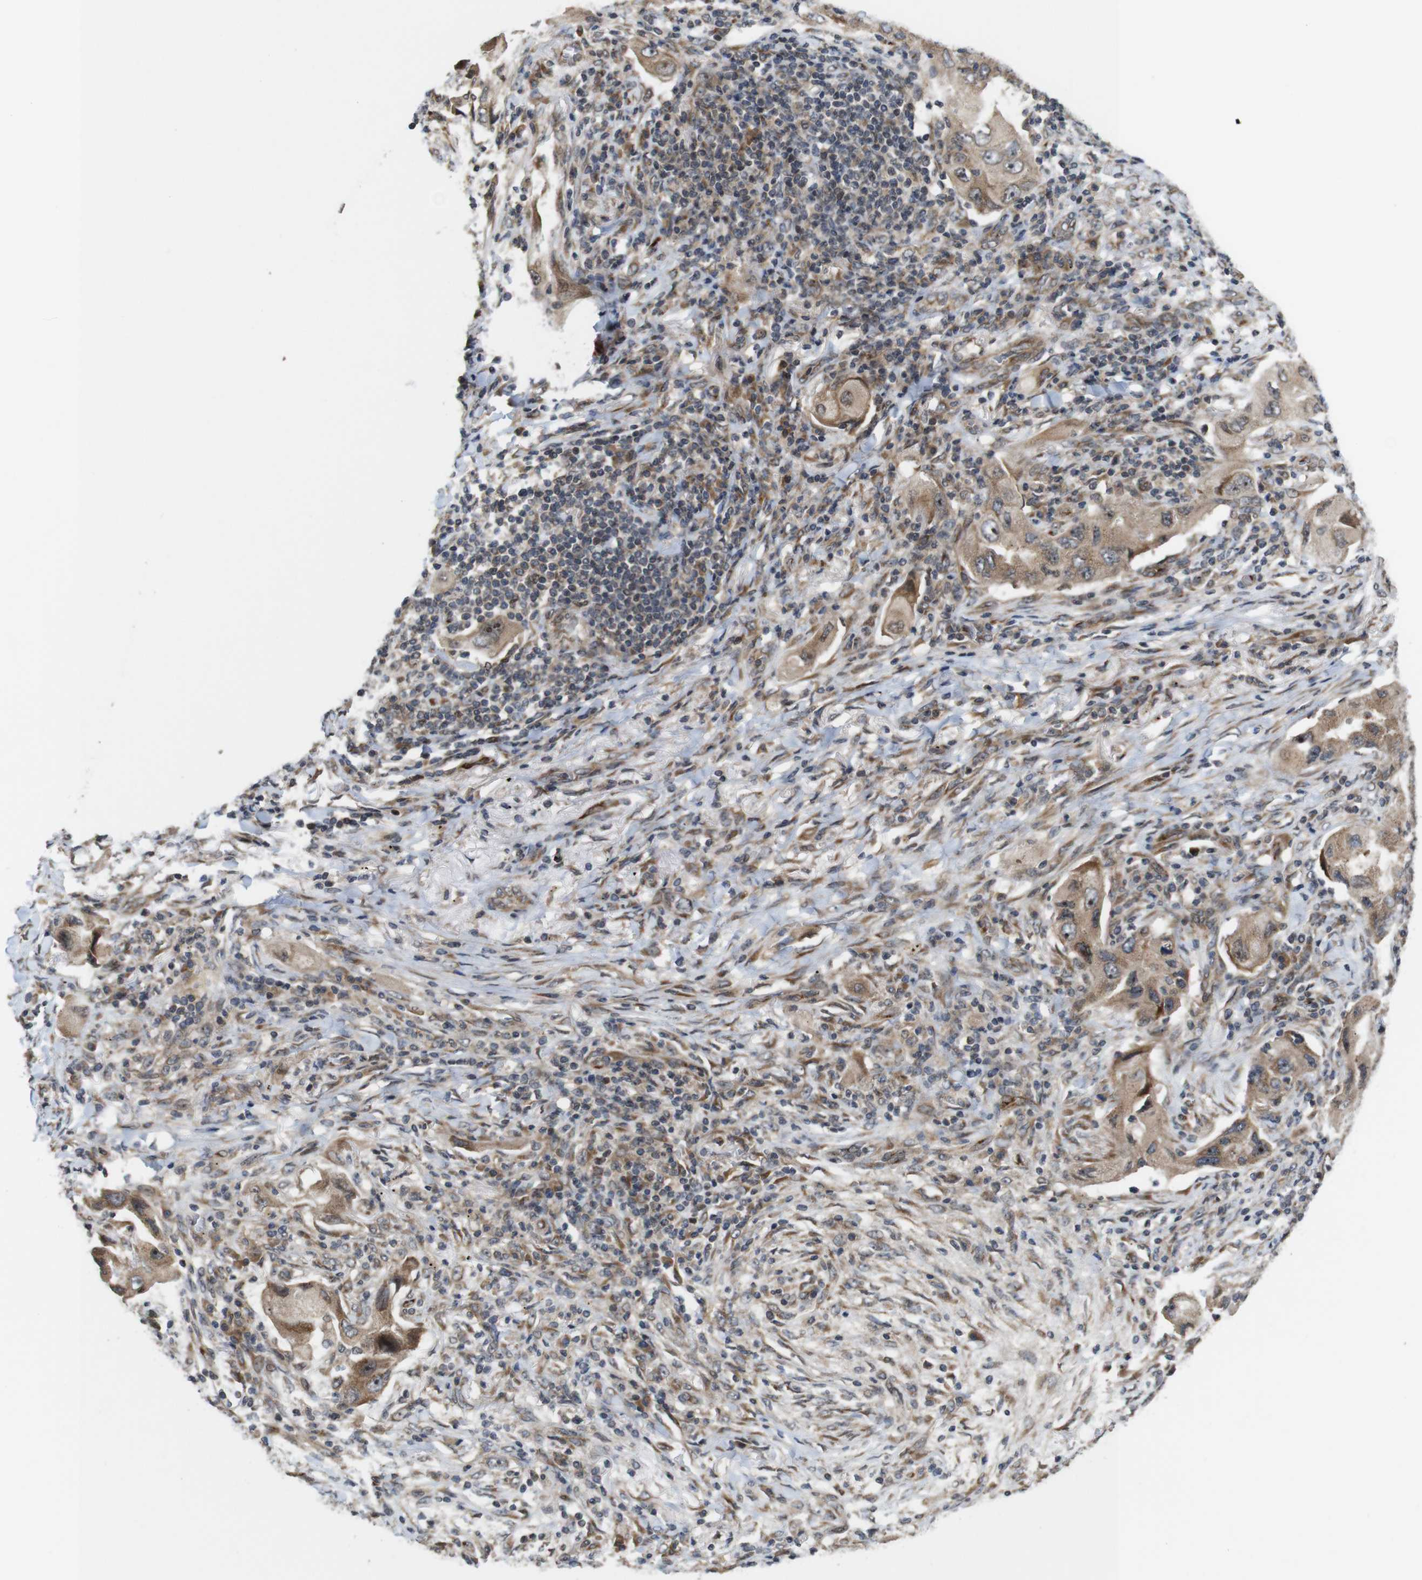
{"staining": {"intensity": "moderate", "quantity": ">75%", "location": "cytoplasmic/membranous,nuclear"}, "tissue": "lung cancer", "cell_type": "Tumor cells", "image_type": "cancer", "snomed": [{"axis": "morphology", "description": "Adenocarcinoma, NOS"}, {"axis": "topography", "description": "Lung"}], "caption": "Immunohistochemistry (DAB) staining of human lung adenocarcinoma demonstrates moderate cytoplasmic/membranous and nuclear protein positivity in approximately >75% of tumor cells.", "gene": "EFCAB14", "patient": {"sex": "female", "age": 65}}